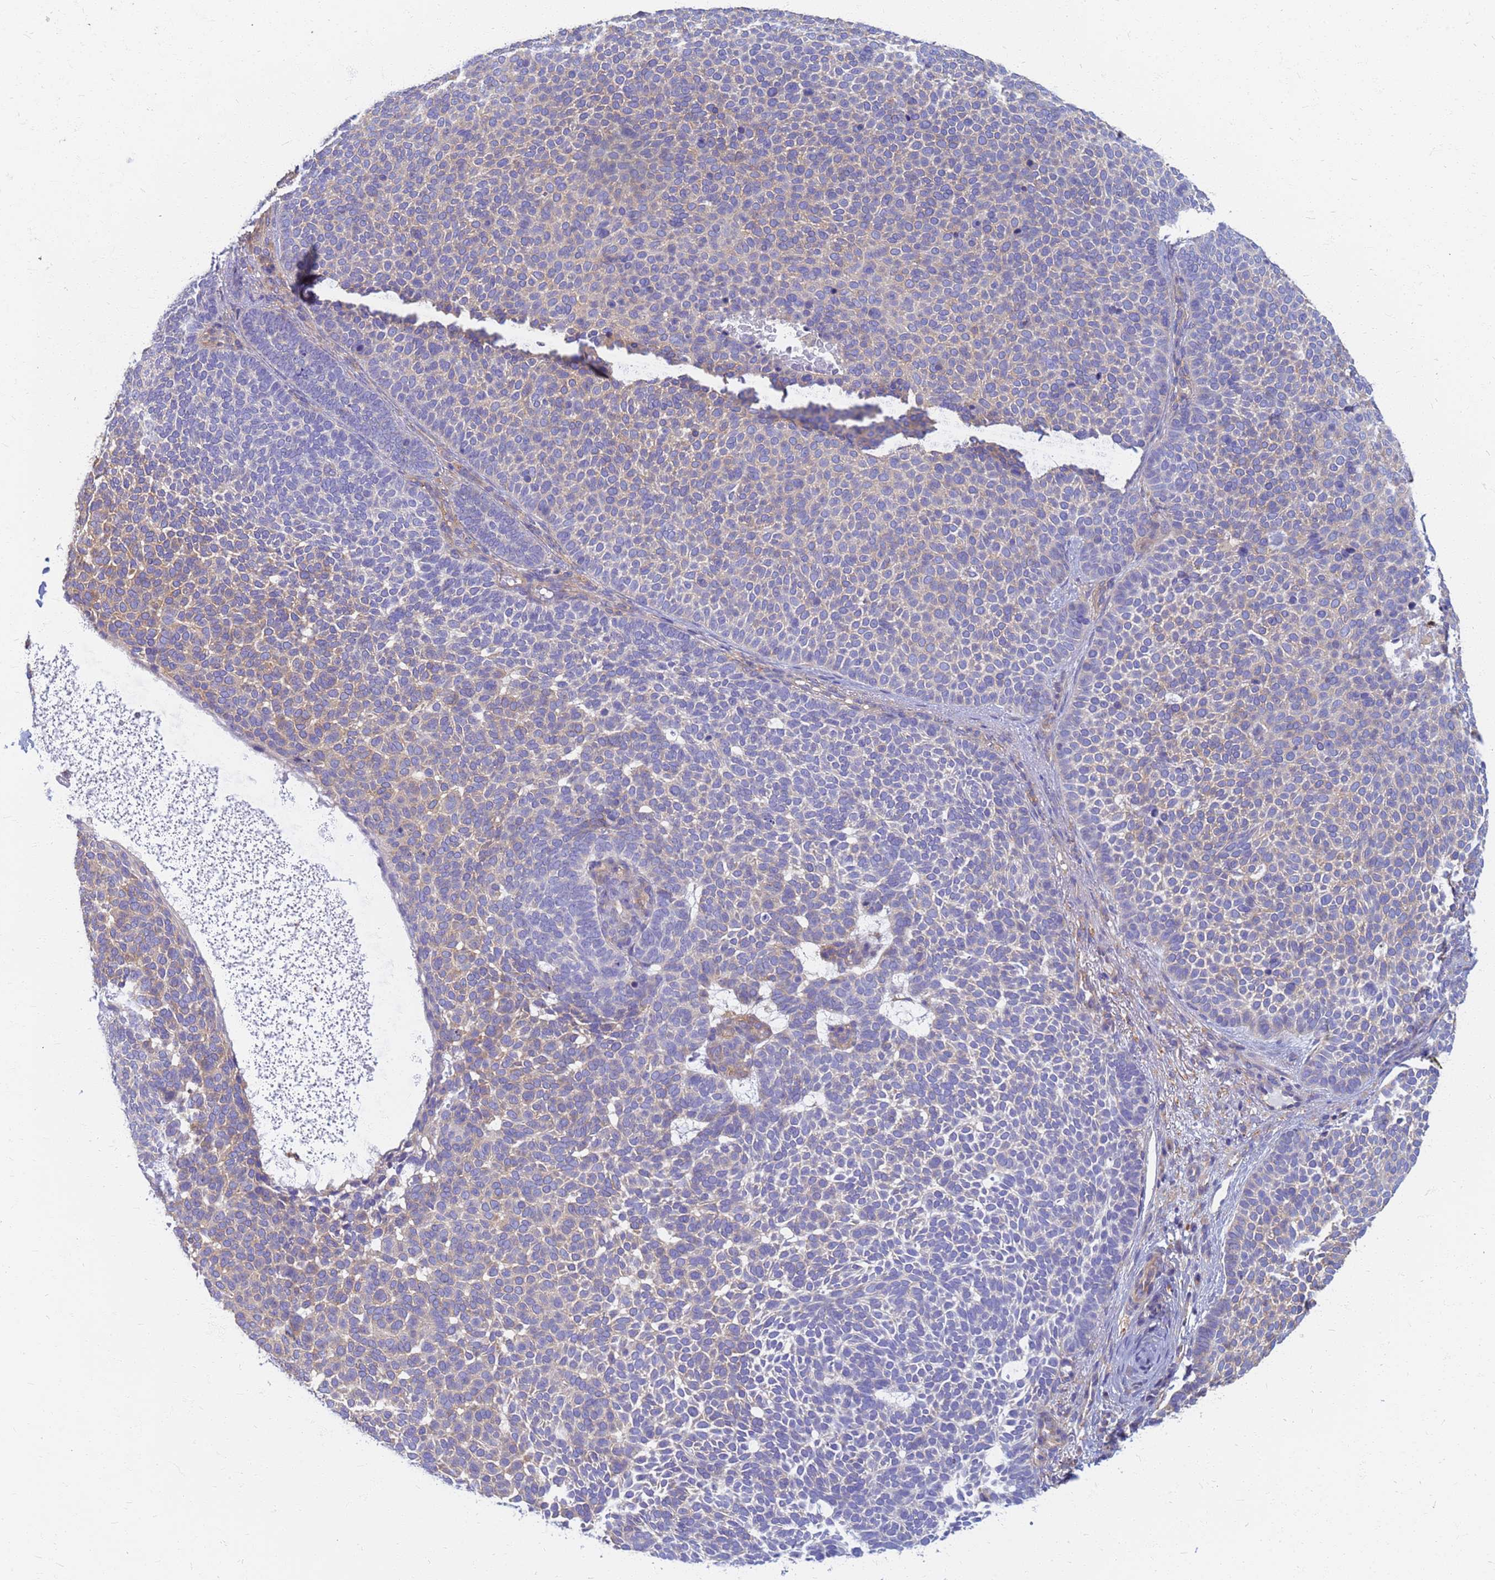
{"staining": {"intensity": "weak", "quantity": "25%-75%", "location": "cytoplasmic/membranous"}, "tissue": "skin cancer", "cell_type": "Tumor cells", "image_type": "cancer", "snomed": [{"axis": "morphology", "description": "Basal cell carcinoma"}, {"axis": "topography", "description": "Skin"}], "caption": "Immunohistochemistry (IHC) image of human skin cancer (basal cell carcinoma) stained for a protein (brown), which displays low levels of weak cytoplasmic/membranous positivity in approximately 25%-75% of tumor cells.", "gene": "EEA1", "patient": {"sex": "female", "age": 77}}